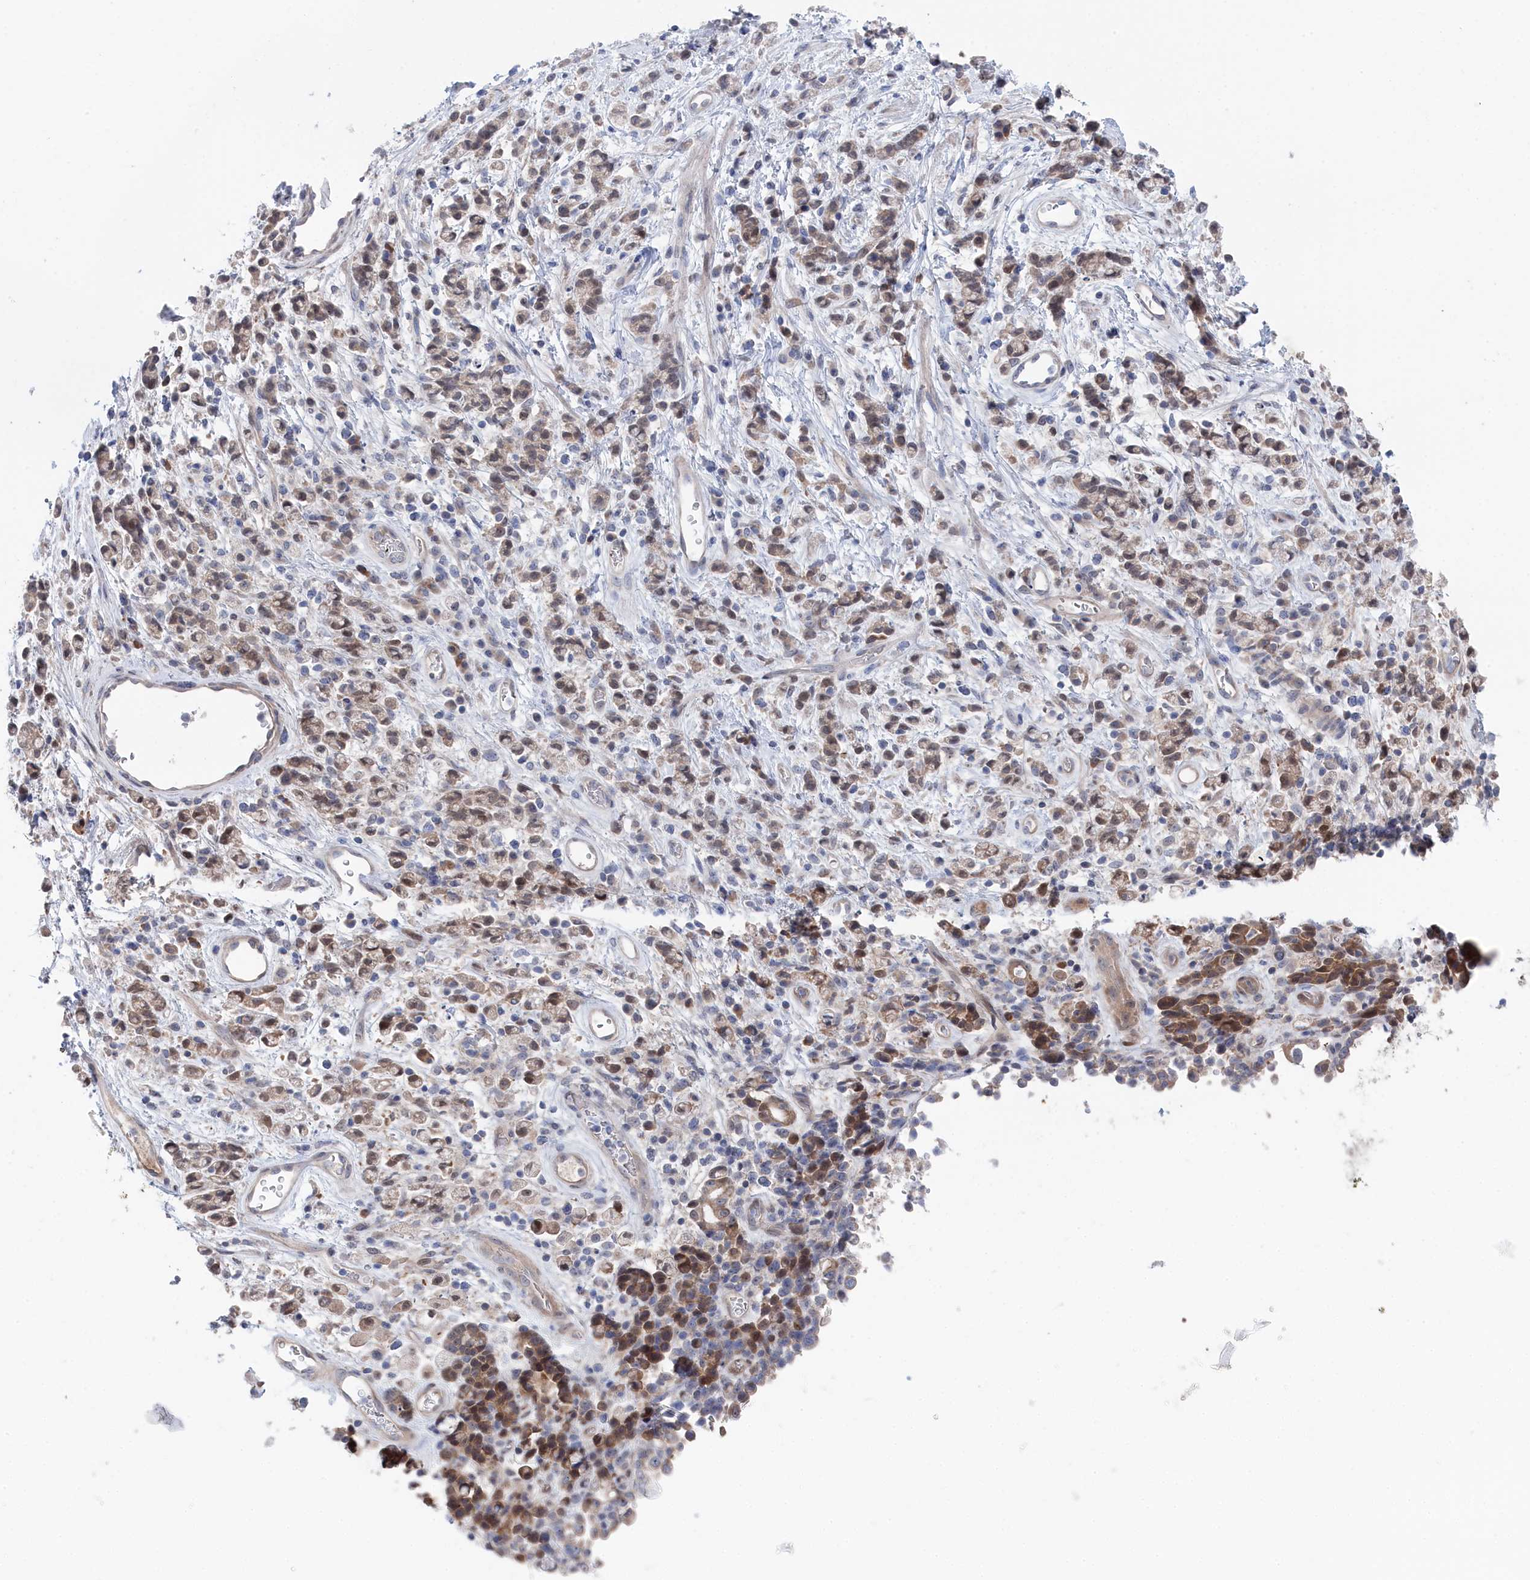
{"staining": {"intensity": "moderate", "quantity": ">75%", "location": "cytoplasmic/membranous,nuclear"}, "tissue": "stomach cancer", "cell_type": "Tumor cells", "image_type": "cancer", "snomed": [{"axis": "morphology", "description": "Adenocarcinoma, NOS"}, {"axis": "topography", "description": "Stomach"}], "caption": "An IHC photomicrograph of neoplastic tissue is shown. Protein staining in brown shows moderate cytoplasmic/membranous and nuclear positivity in adenocarcinoma (stomach) within tumor cells. (Stains: DAB (3,3'-diaminobenzidine) in brown, nuclei in blue, Microscopy: brightfield microscopy at high magnification).", "gene": "IRGQ", "patient": {"sex": "female", "age": 60}}